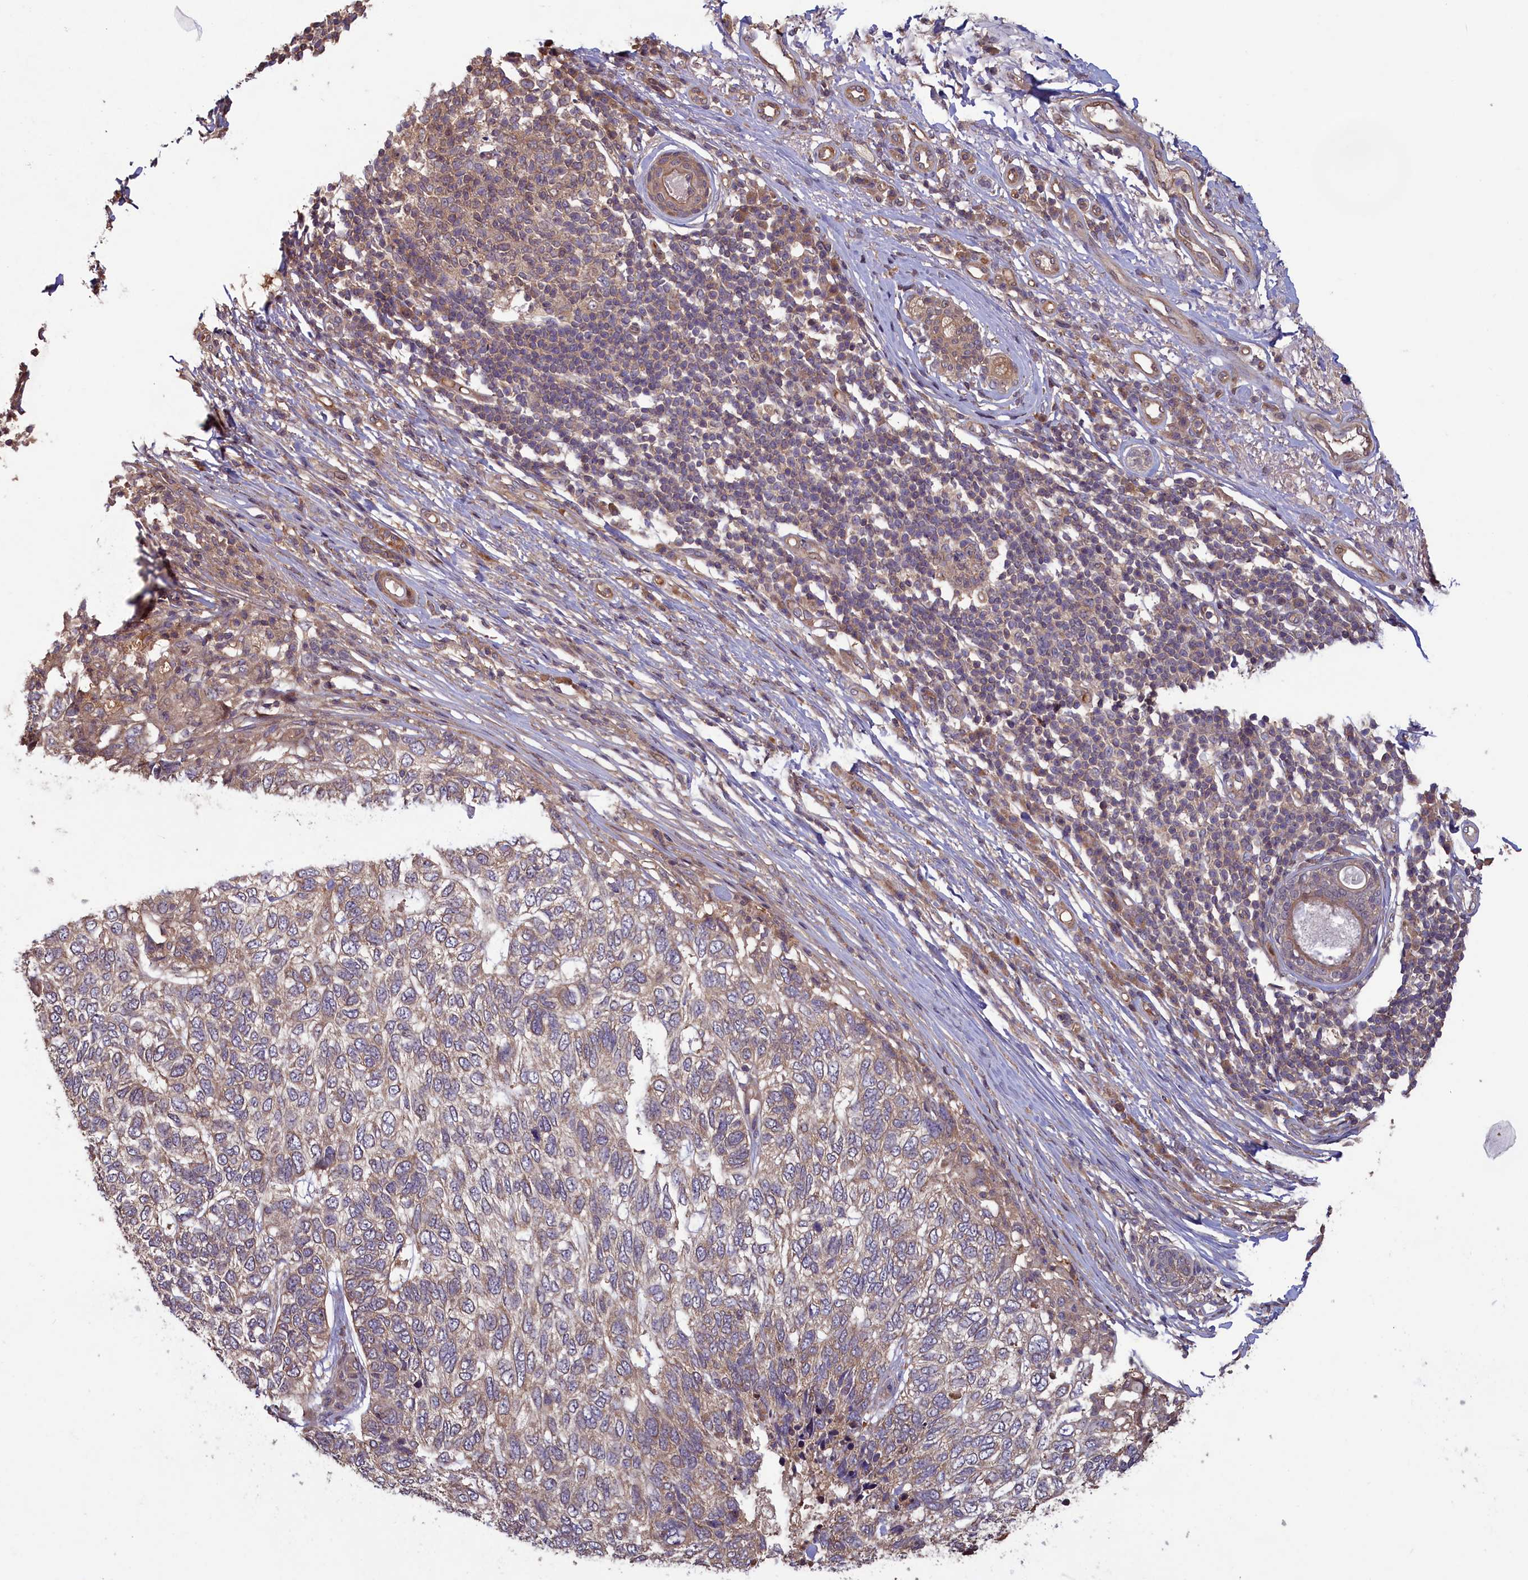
{"staining": {"intensity": "weak", "quantity": "25%-75%", "location": "cytoplasmic/membranous"}, "tissue": "skin cancer", "cell_type": "Tumor cells", "image_type": "cancer", "snomed": [{"axis": "morphology", "description": "Basal cell carcinoma"}, {"axis": "topography", "description": "Skin"}], "caption": "IHC of human basal cell carcinoma (skin) shows low levels of weak cytoplasmic/membranous expression in approximately 25%-75% of tumor cells.", "gene": "CIAO2B", "patient": {"sex": "female", "age": 65}}